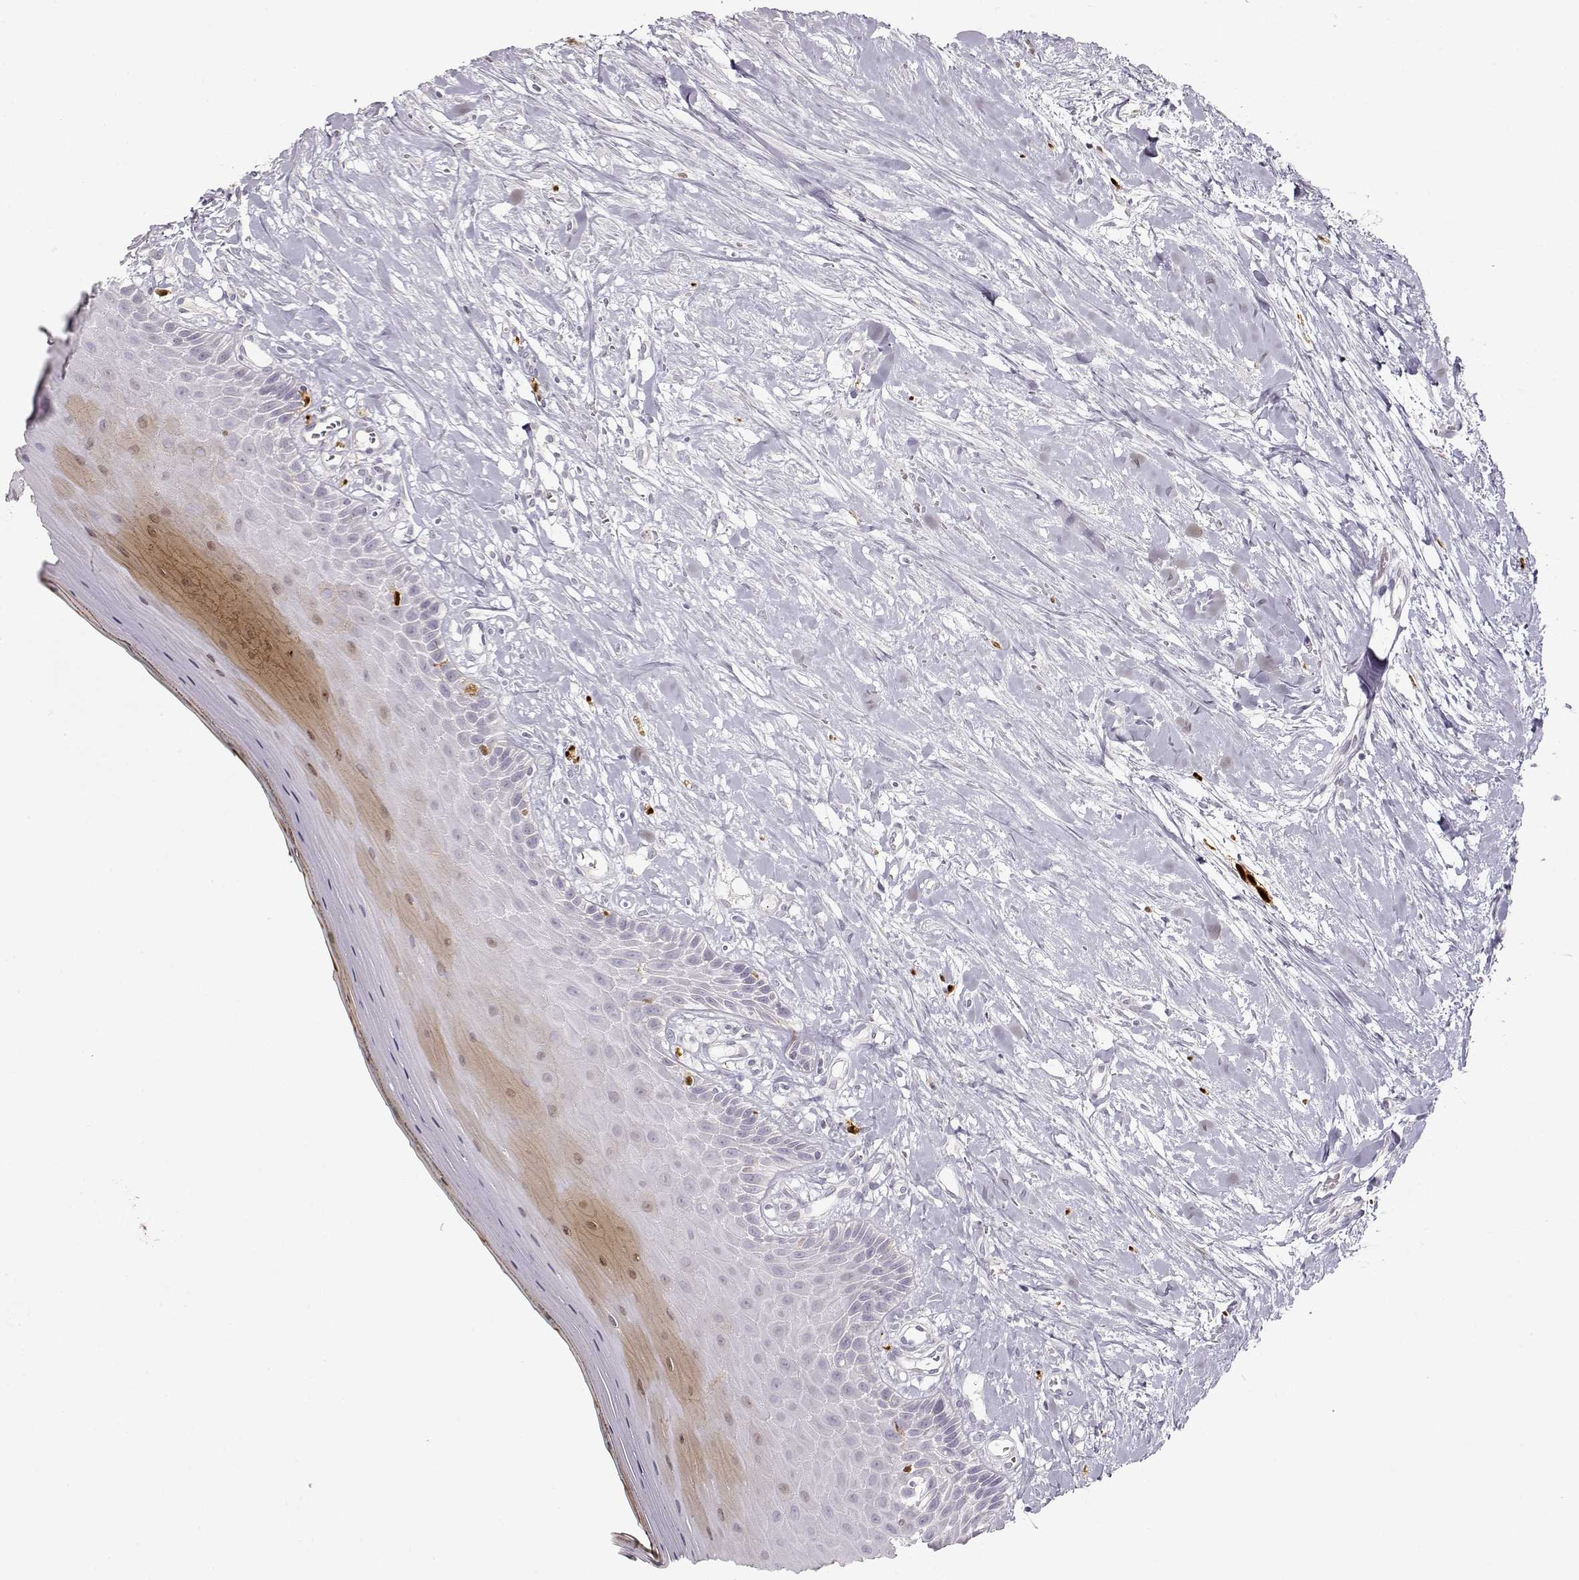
{"staining": {"intensity": "negative", "quantity": "none", "location": "none"}, "tissue": "oral mucosa", "cell_type": "Squamous epithelial cells", "image_type": "normal", "snomed": [{"axis": "morphology", "description": "Normal tissue, NOS"}, {"axis": "topography", "description": "Oral tissue"}], "caption": "Image shows no significant protein staining in squamous epithelial cells of normal oral mucosa.", "gene": "S100B", "patient": {"sex": "female", "age": 43}}